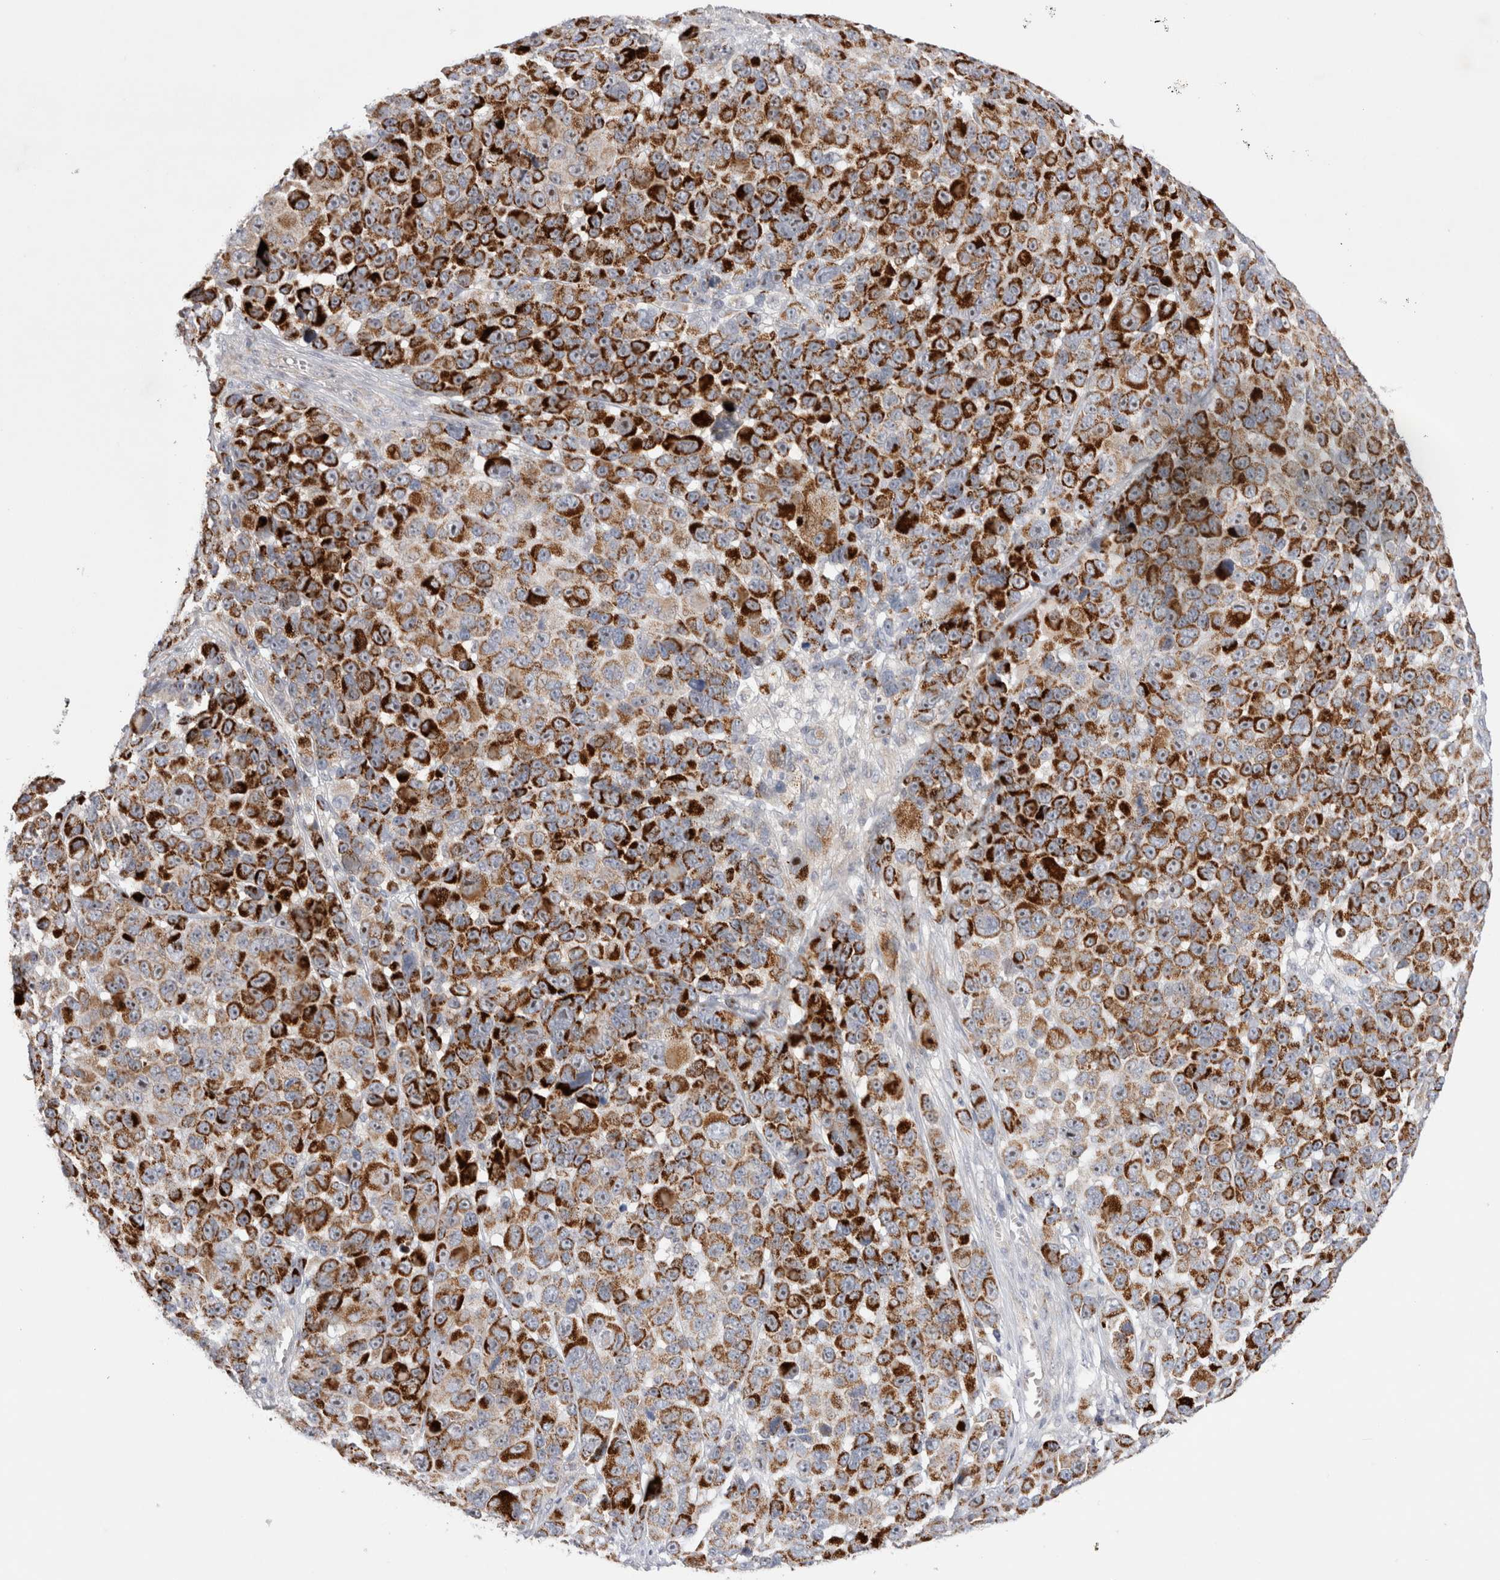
{"staining": {"intensity": "strong", "quantity": ">75%", "location": "cytoplasmic/membranous"}, "tissue": "melanoma", "cell_type": "Tumor cells", "image_type": "cancer", "snomed": [{"axis": "morphology", "description": "Malignant melanoma, NOS"}, {"axis": "topography", "description": "Skin"}], "caption": "Melanoma stained with DAB IHC displays high levels of strong cytoplasmic/membranous positivity in about >75% of tumor cells.", "gene": "CHADL", "patient": {"sex": "male", "age": 53}}